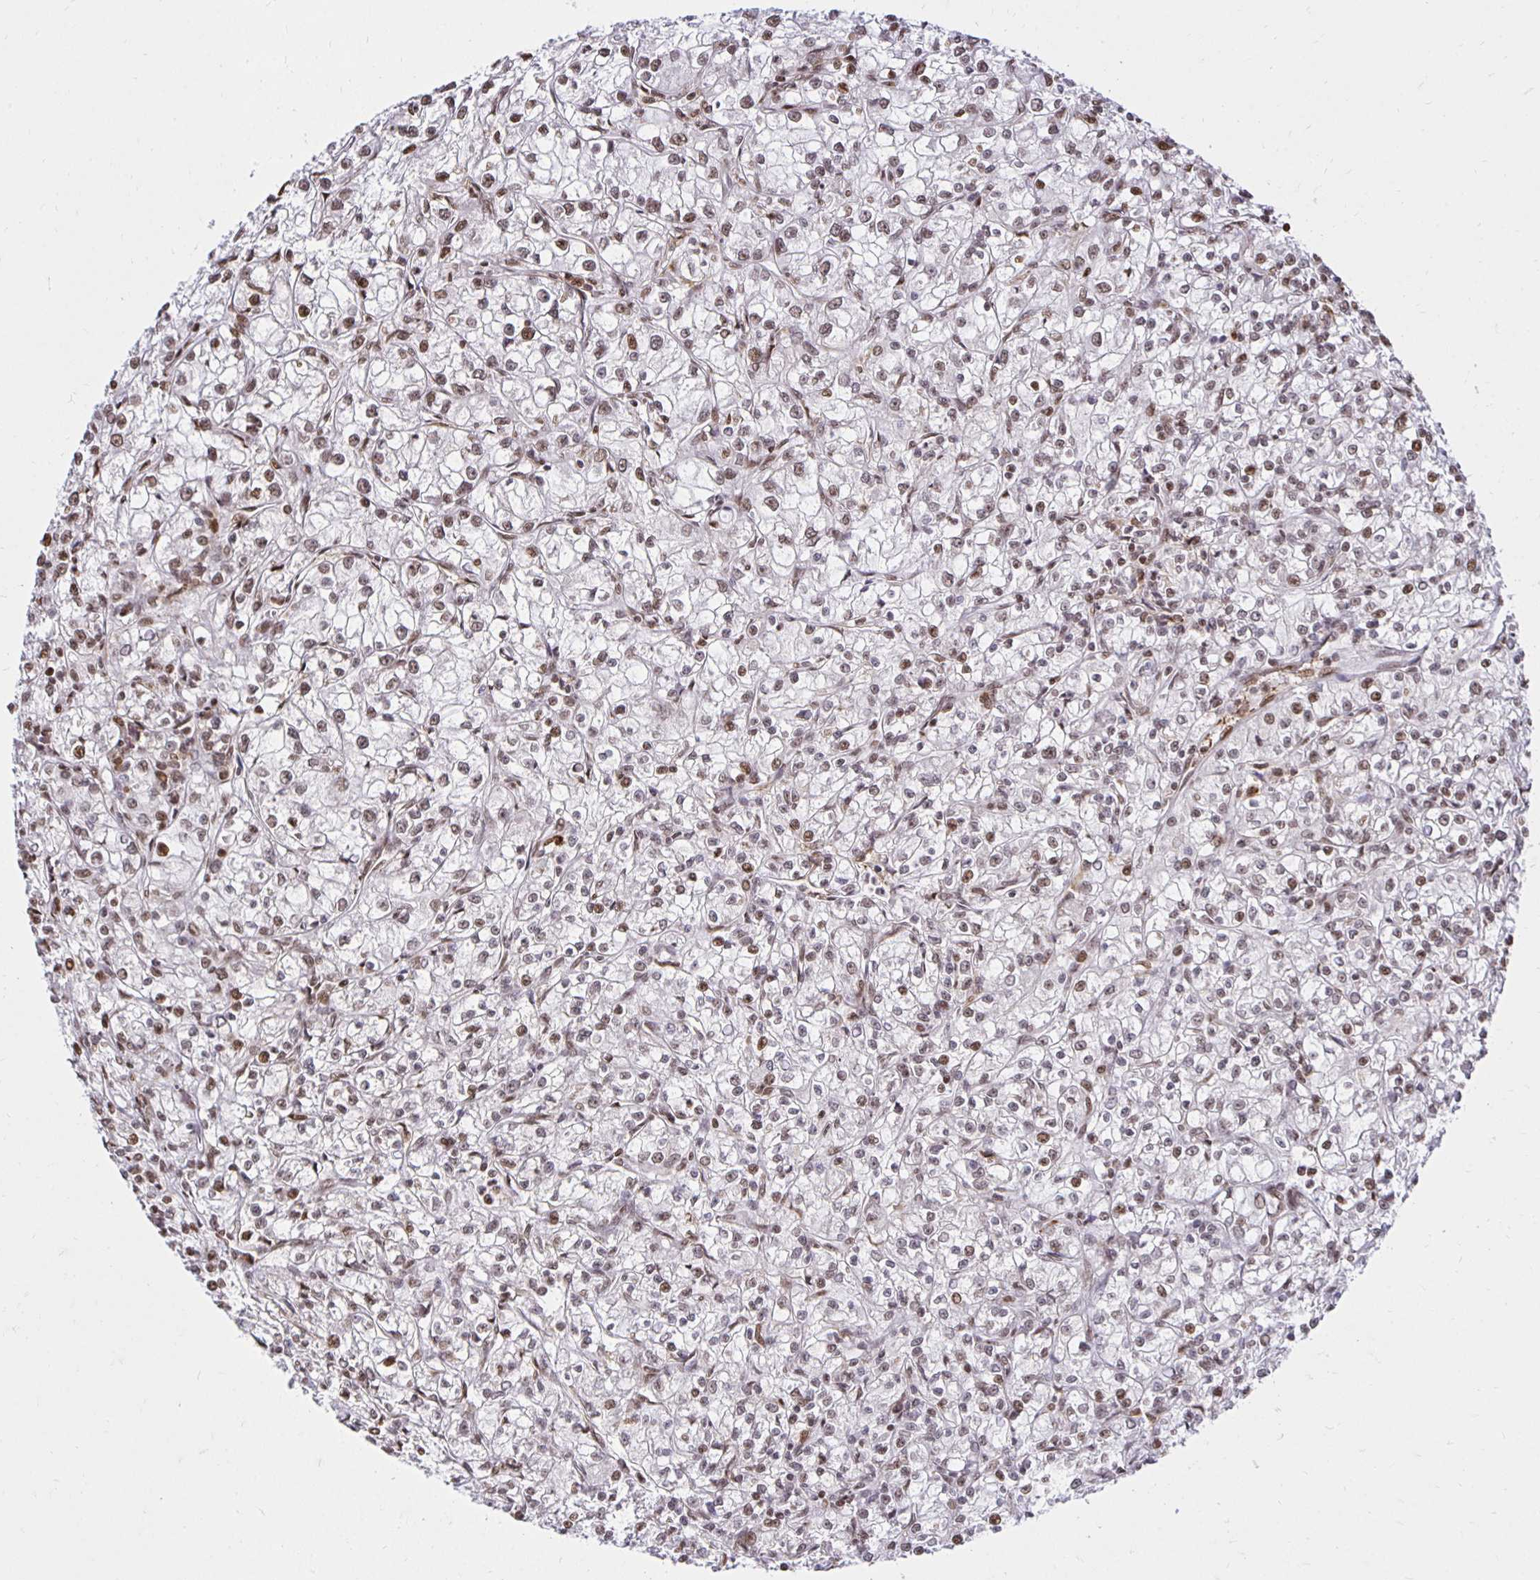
{"staining": {"intensity": "moderate", "quantity": ">75%", "location": "nuclear"}, "tissue": "renal cancer", "cell_type": "Tumor cells", "image_type": "cancer", "snomed": [{"axis": "morphology", "description": "Adenocarcinoma, NOS"}, {"axis": "topography", "description": "Kidney"}], "caption": "Renal cancer stained for a protein shows moderate nuclear positivity in tumor cells.", "gene": "ZNF579", "patient": {"sex": "female", "age": 59}}